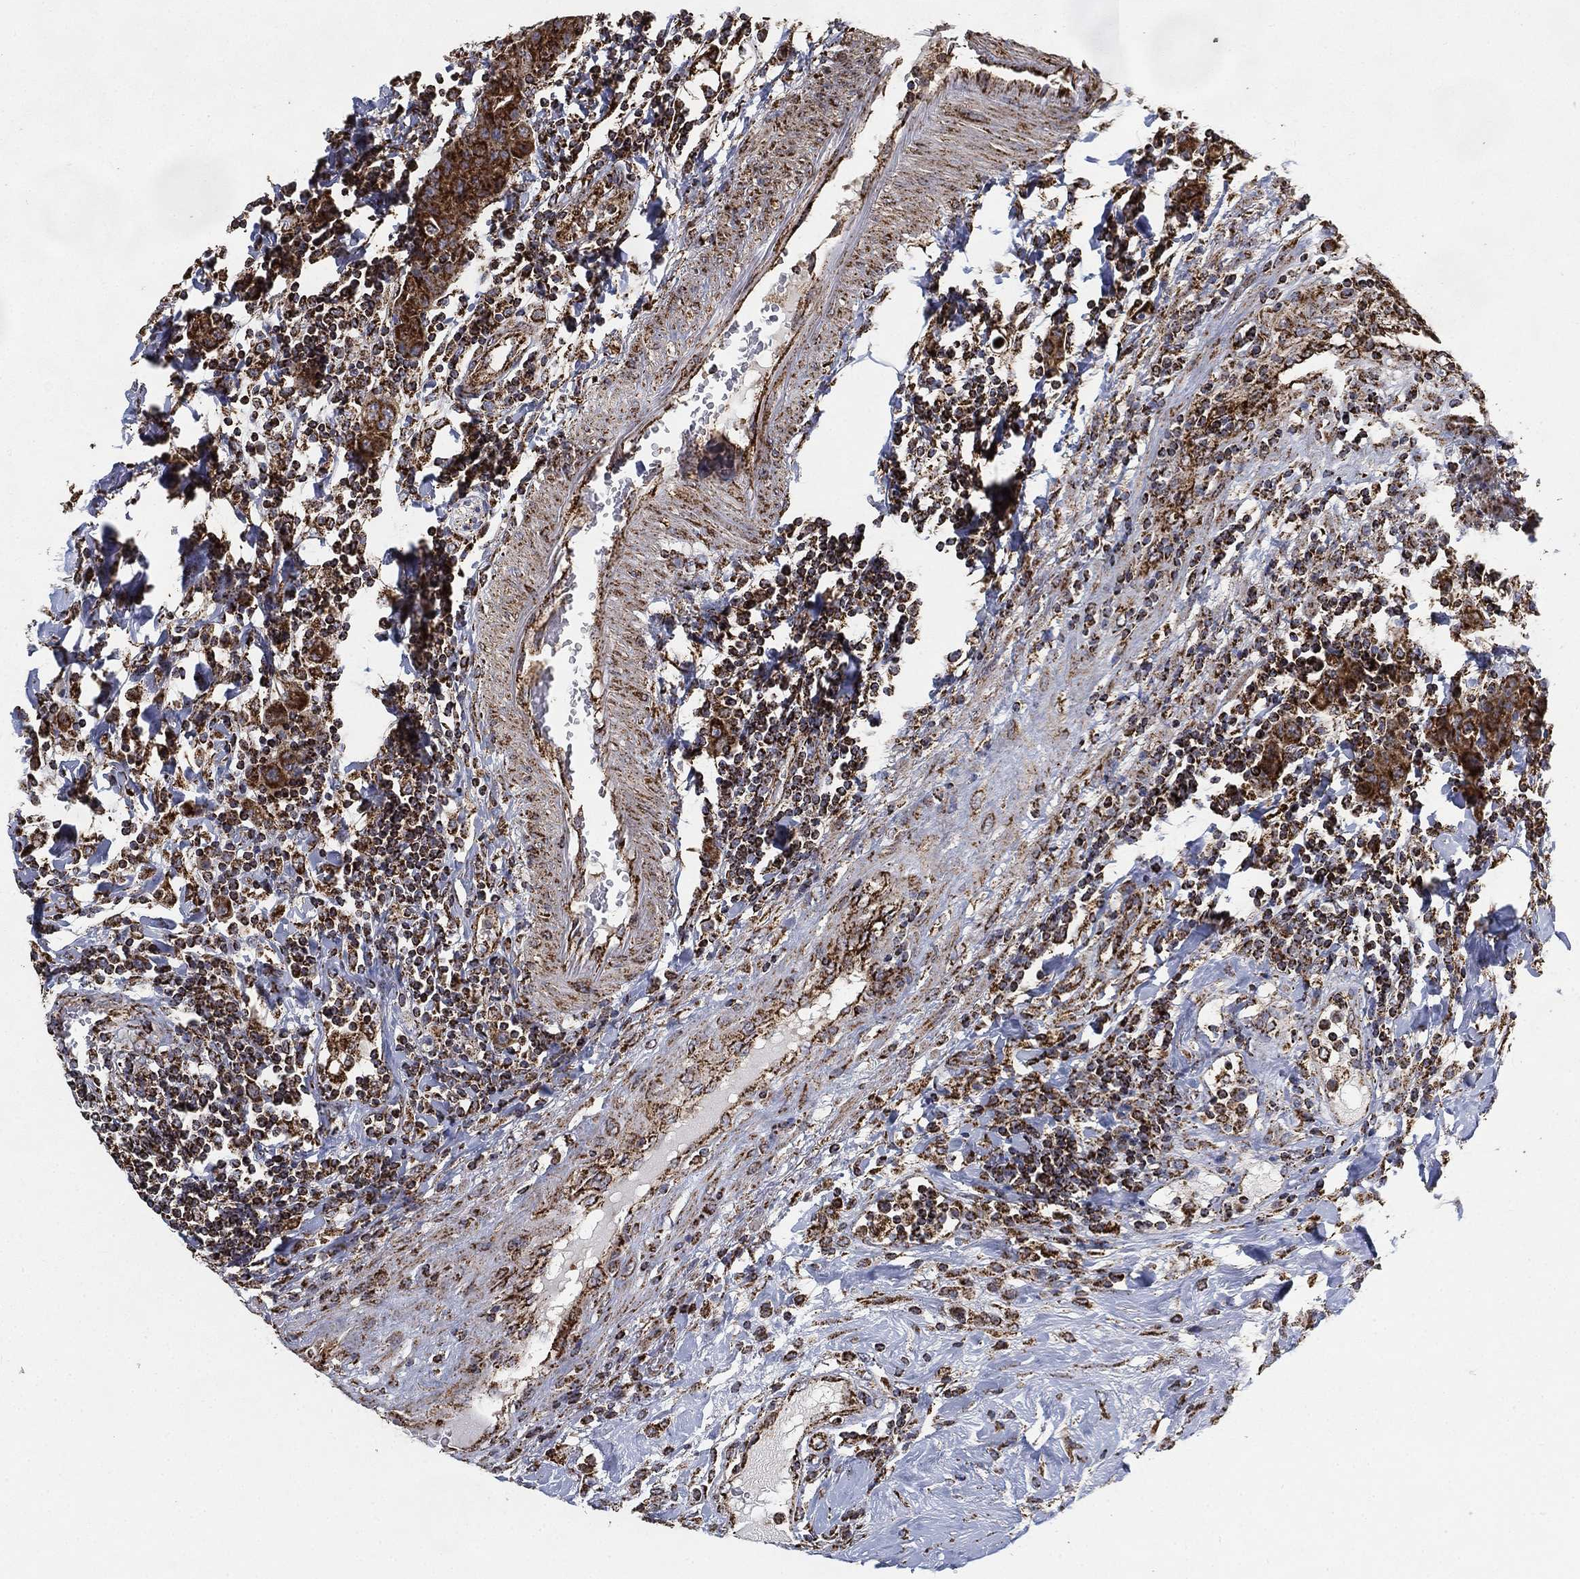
{"staining": {"intensity": "strong", "quantity": ">75%", "location": "cytoplasmic/membranous"}, "tissue": "colorectal cancer", "cell_type": "Tumor cells", "image_type": "cancer", "snomed": [{"axis": "morphology", "description": "Adenocarcinoma, NOS"}, {"axis": "topography", "description": "Colon"}], "caption": "Protein analysis of adenocarcinoma (colorectal) tissue demonstrates strong cytoplasmic/membranous staining in approximately >75% of tumor cells.", "gene": "SLC38A7", "patient": {"sex": "female", "age": 48}}